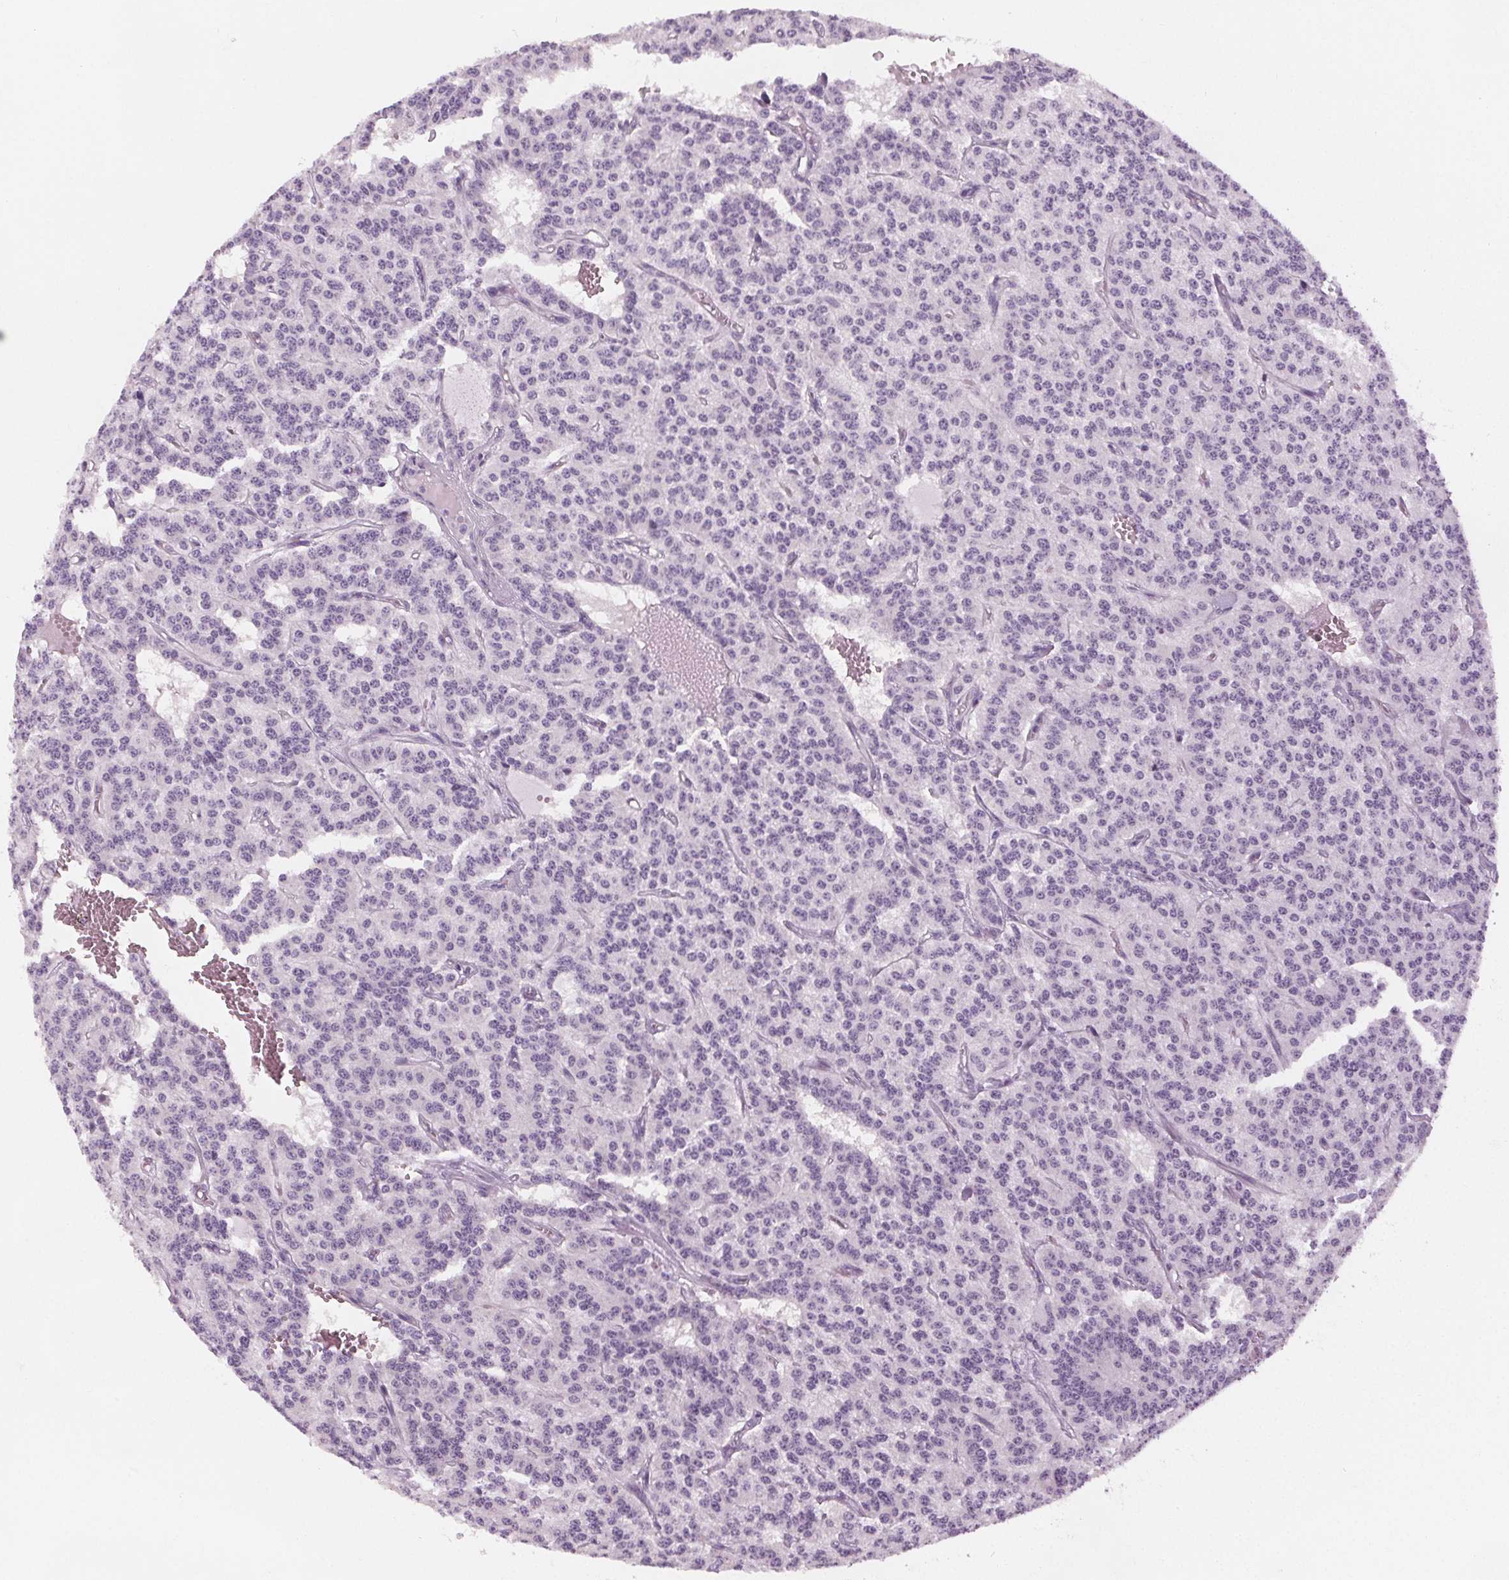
{"staining": {"intensity": "negative", "quantity": "none", "location": "none"}, "tissue": "carcinoid", "cell_type": "Tumor cells", "image_type": "cancer", "snomed": [{"axis": "morphology", "description": "Carcinoid, malignant, NOS"}, {"axis": "topography", "description": "Lung"}], "caption": "Carcinoid stained for a protein using immunohistochemistry (IHC) demonstrates no staining tumor cells.", "gene": "SLC5A12", "patient": {"sex": "female", "age": 71}}